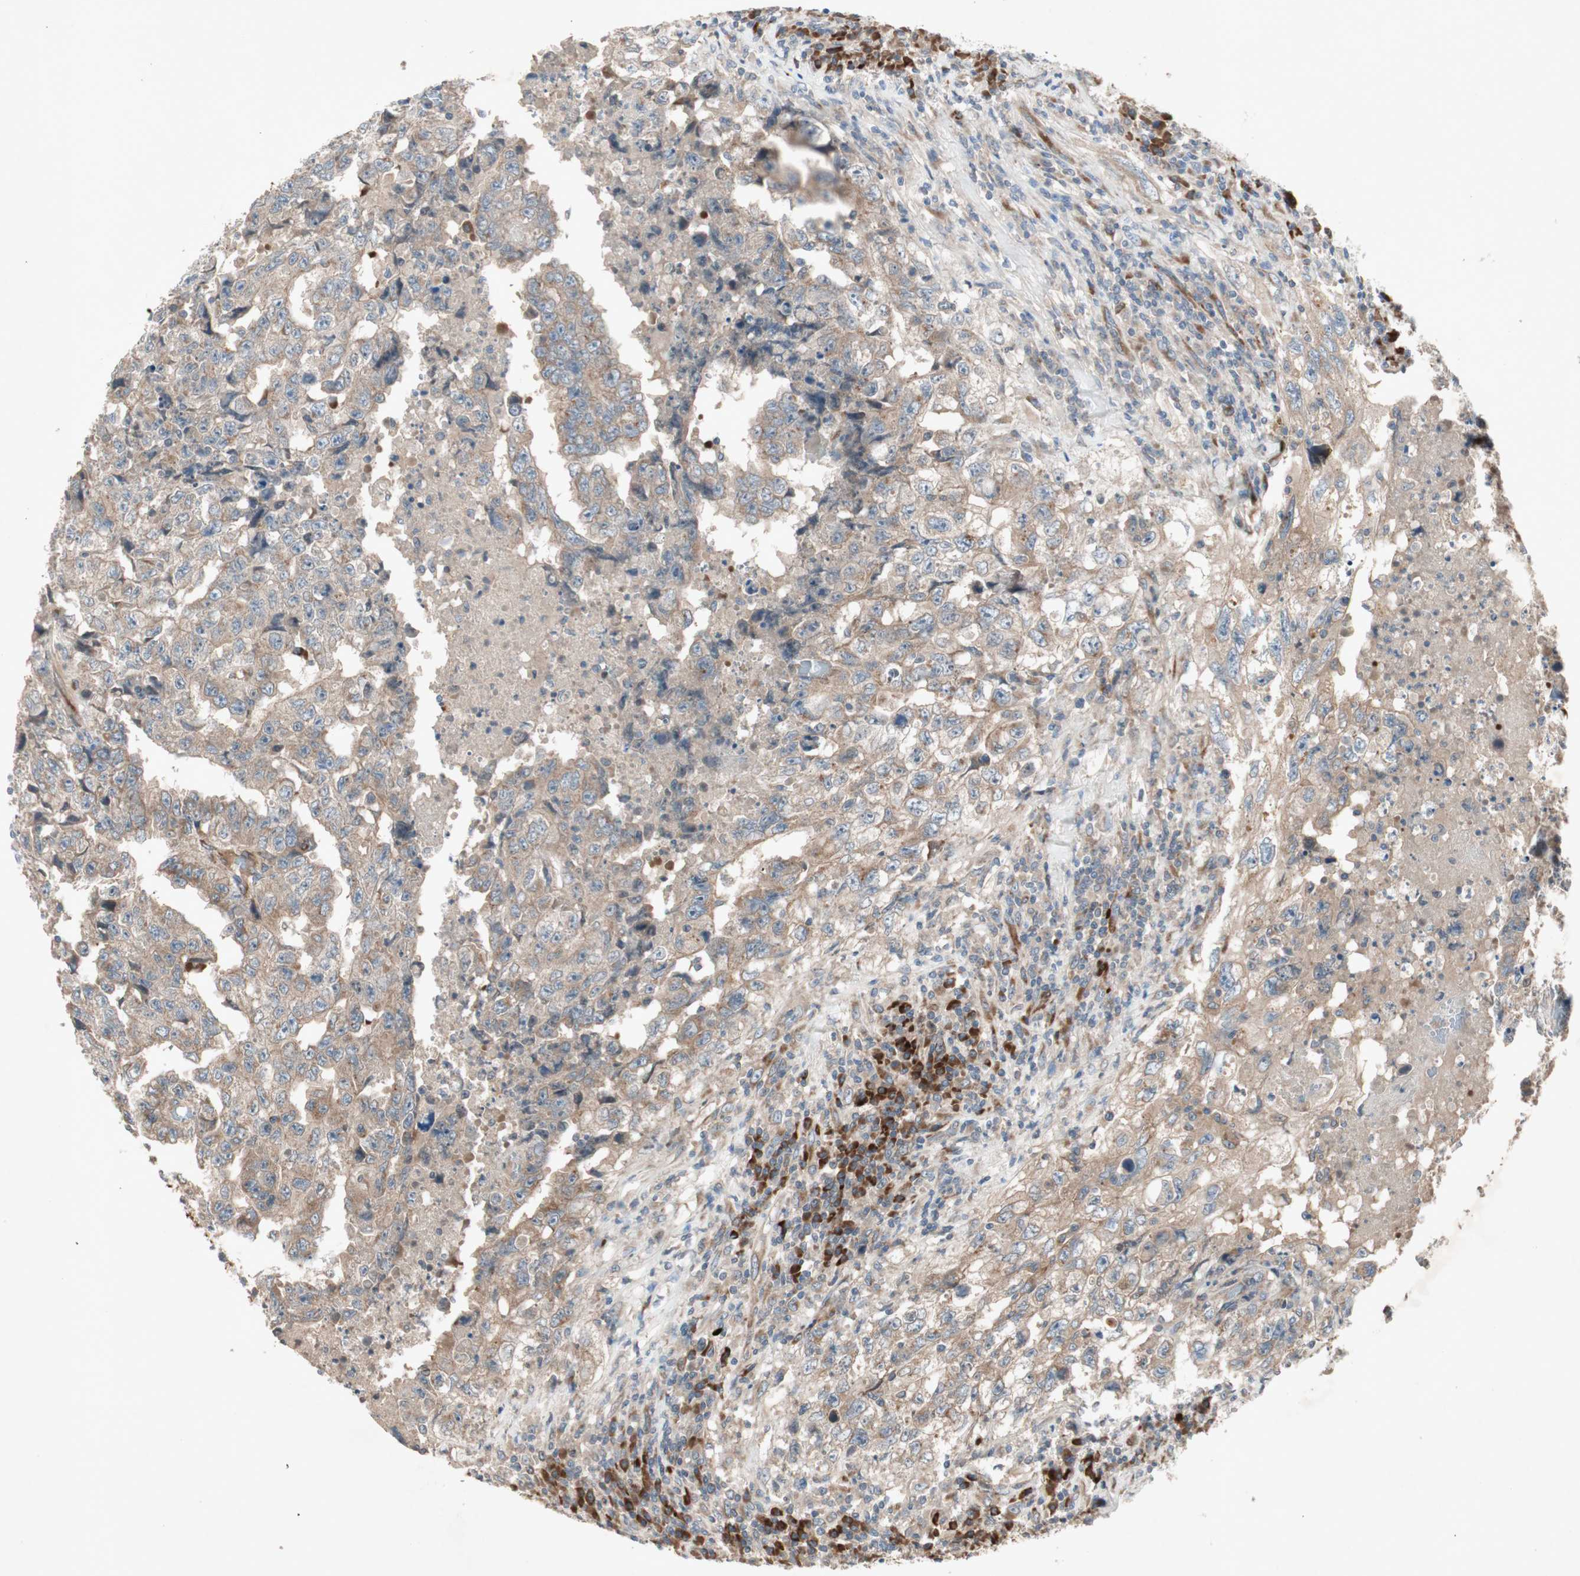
{"staining": {"intensity": "weak", "quantity": ">75%", "location": "cytoplasmic/membranous"}, "tissue": "testis cancer", "cell_type": "Tumor cells", "image_type": "cancer", "snomed": [{"axis": "morphology", "description": "Necrosis, NOS"}, {"axis": "morphology", "description": "Carcinoma, Embryonal, NOS"}, {"axis": "topography", "description": "Testis"}], "caption": "This is an image of immunohistochemistry (IHC) staining of embryonal carcinoma (testis), which shows weak expression in the cytoplasmic/membranous of tumor cells.", "gene": "APOO", "patient": {"sex": "male", "age": 19}}